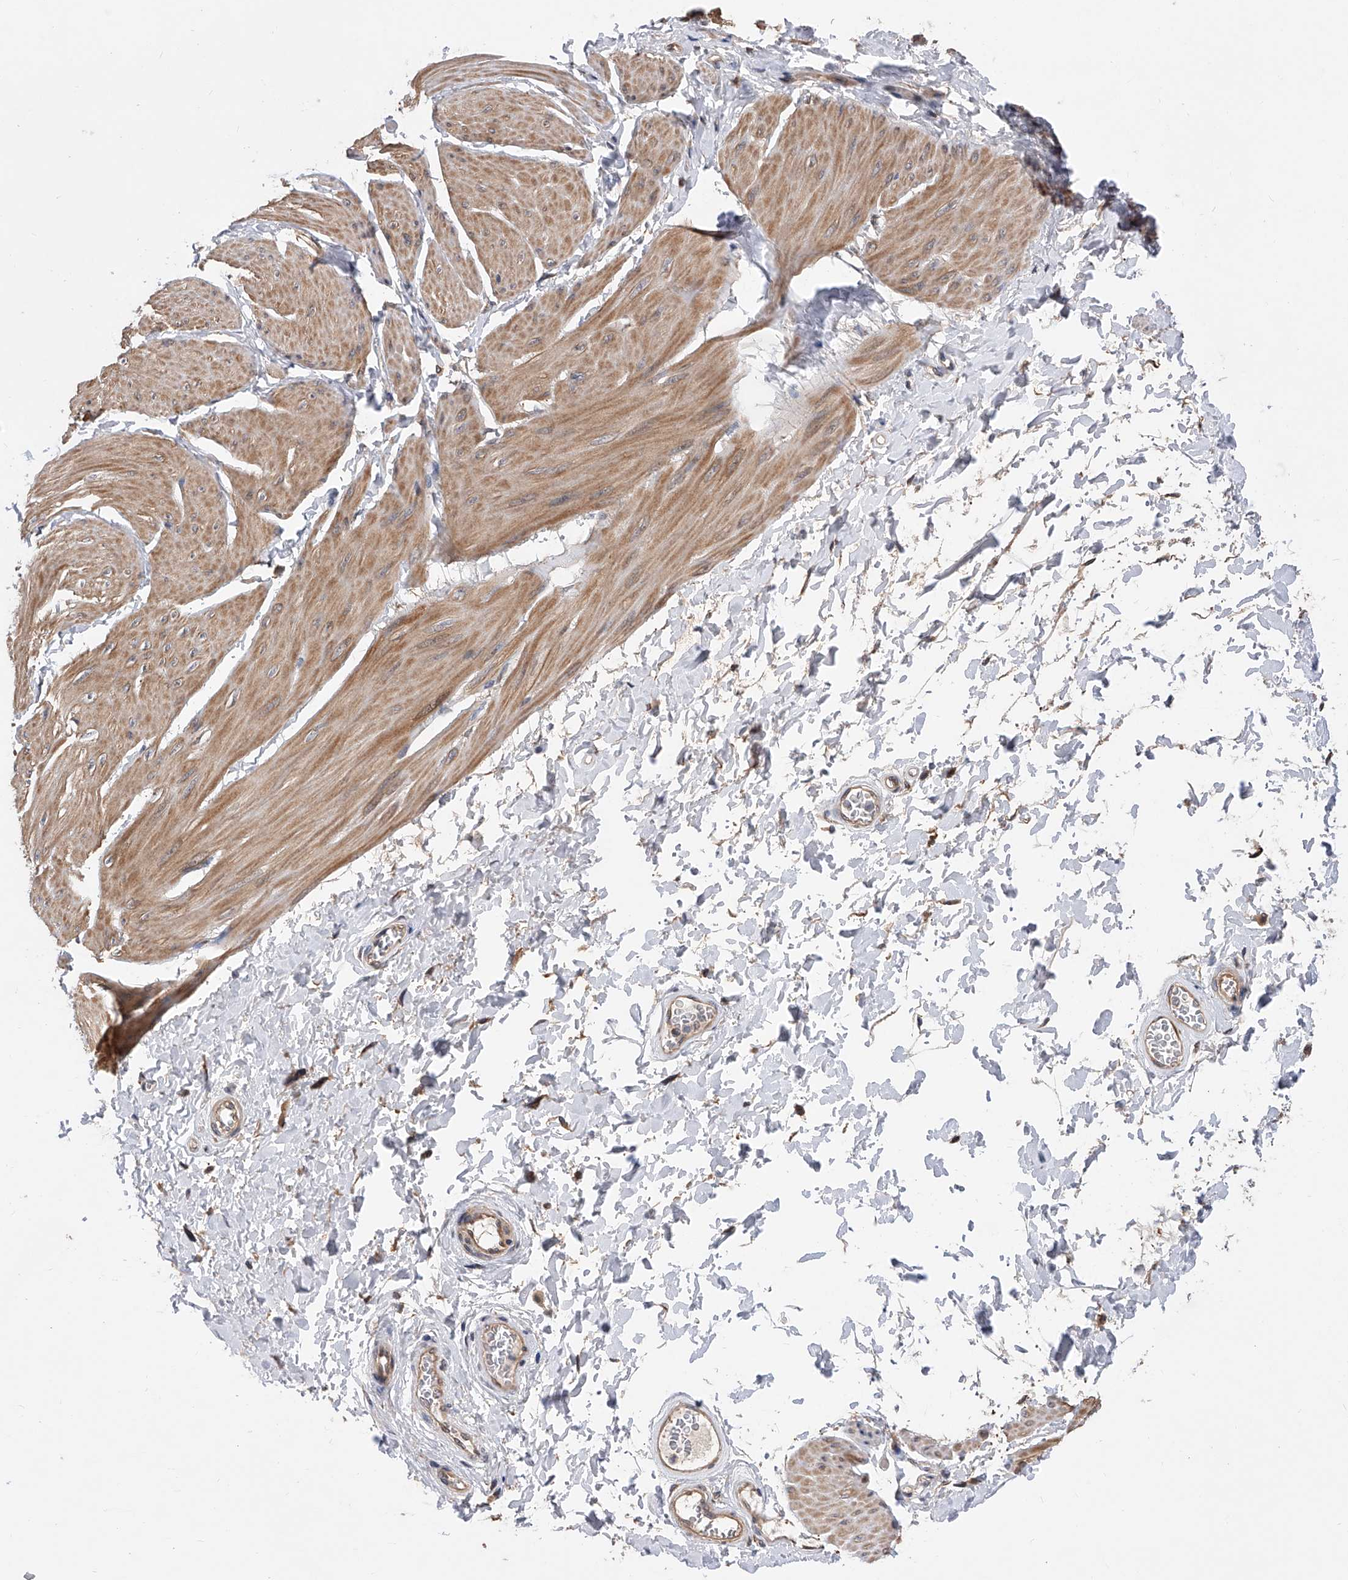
{"staining": {"intensity": "moderate", "quantity": ">75%", "location": "cytoplasmic/membranous"}, "tissue": "smooth muscle", "cell_type": "Smooth muscle cells", "image_type": "normal", "snomed": [{"axis": "morphology", "description": "Urothelial carcinoma, High grade"}, {"axis": "topography", "description": "Urinary bladder"}], "caption": "The image reveals a brown stain indicating the presence of a protein in the cytoplasmic/membranous of smooth muscle cells in smooth muscle. Immunohistochemistry stains the protein of interest in brown and the nuclei are stained blue.", "gene": "GMDS", "patient": {"sex": "male", "age": 46}}